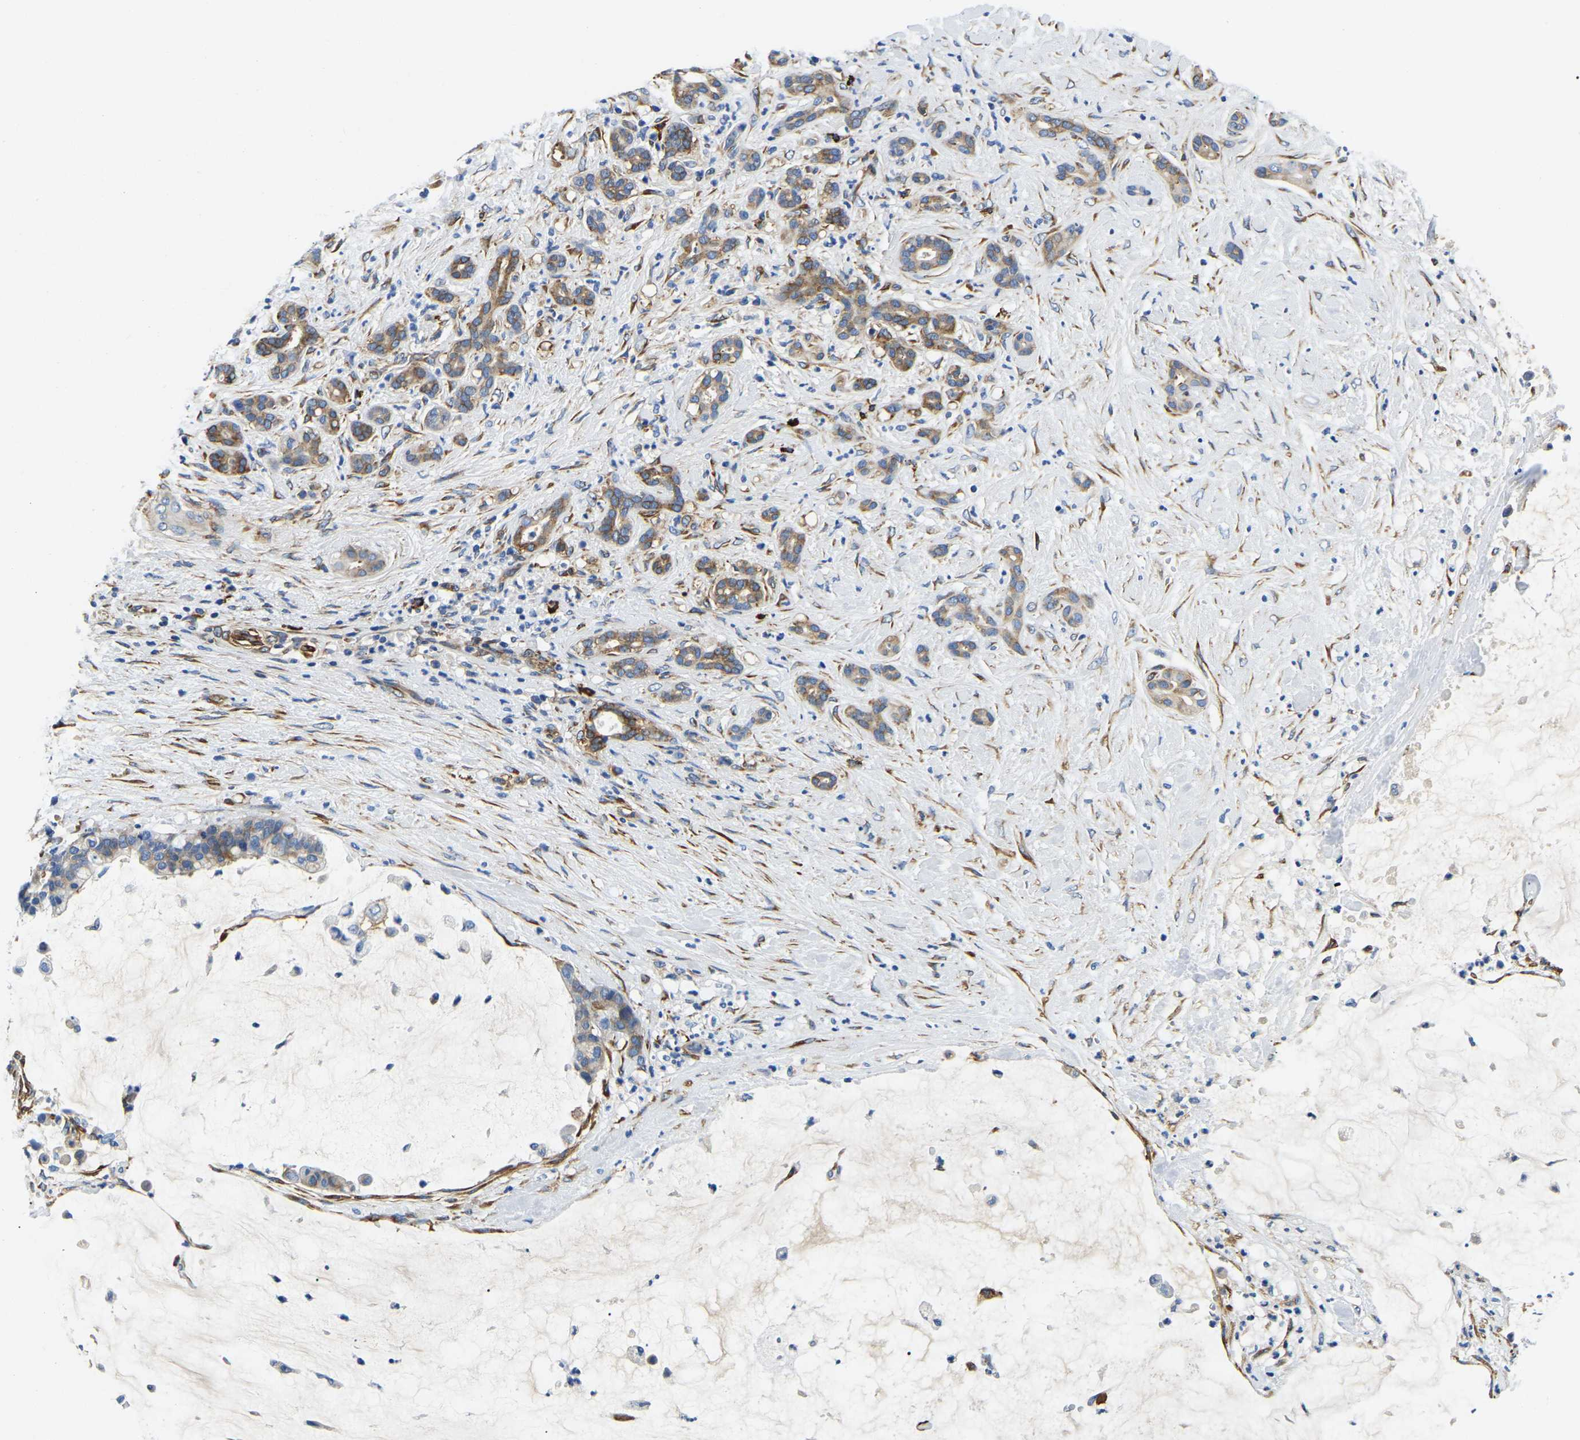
{"staining": {"intensity": "moderate", "quantity": ">75%", "location": "cytoplasmic/membranous"}, "tissue": "pancreatic cancer", "cell_type": "Tumor cells", "image_type": "cancer", "snomed": [{"axis": "morphology", "description": "Adenocarcinoma, NOS"}, {"axis": "topography", "description": "Pancreas"}], "caption": "The photomicrograph shows staining of pancreatic cancer, revealing moderate cytoplasmic/membranous protein staining (brown color) within tumor cells. (Stains: DAB in brown, nuclei in blue, Microscopy: brightfield microscopy at high magnification).", "gene": "DUSP8", "patient": {"sex": "male", "age": 41}}